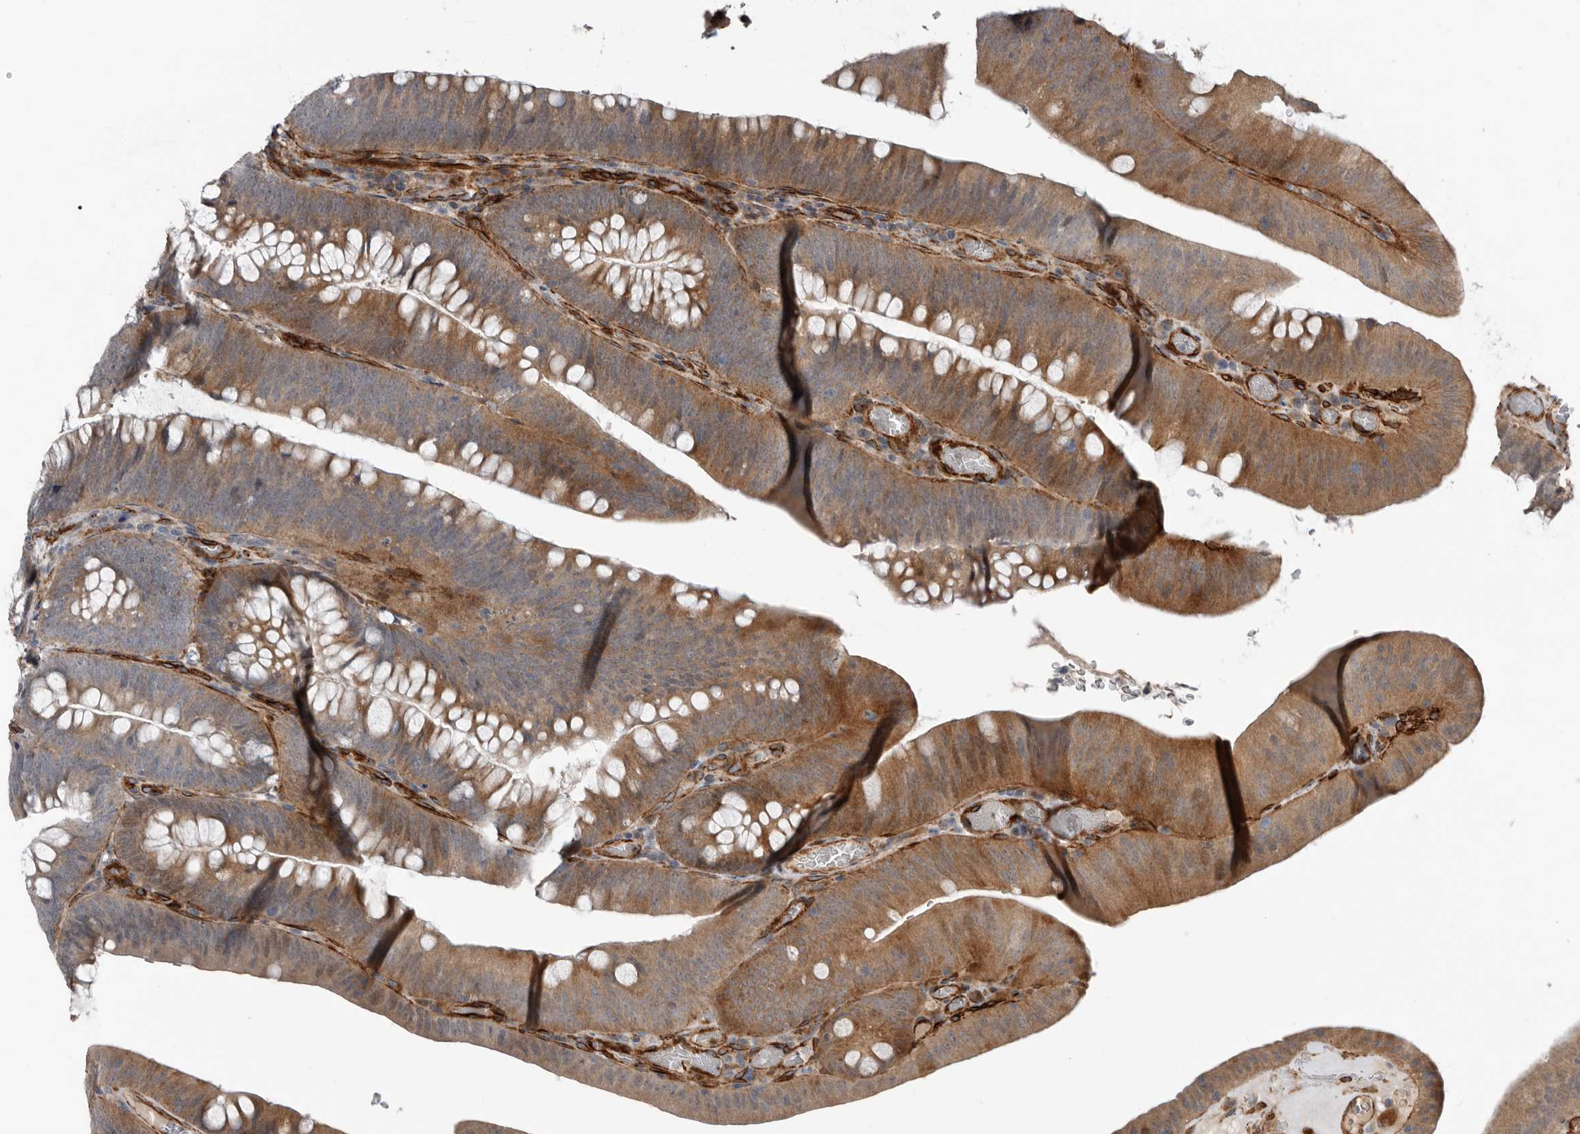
{"staining": {"intensity": "moderate", "quantity": ">75%", "location": "cytoplasmic/membranous"}, "tissue": "colorectal cancer", "cell_type": "Tumor cells", "image_type": "cancer", "snomed": [{"axis": "morphology", "description": "Normal tissue, NOS"}, {"axis": "topography", "description": "Colon"}], "caption": "Tumor cells reveal medium levels of moderate cytoplasmic/membranous positivity in about >75% of cells in human colorectal cancer.", "gene": "RANBP17", "patient": {"sex": "female", "age": 82}}